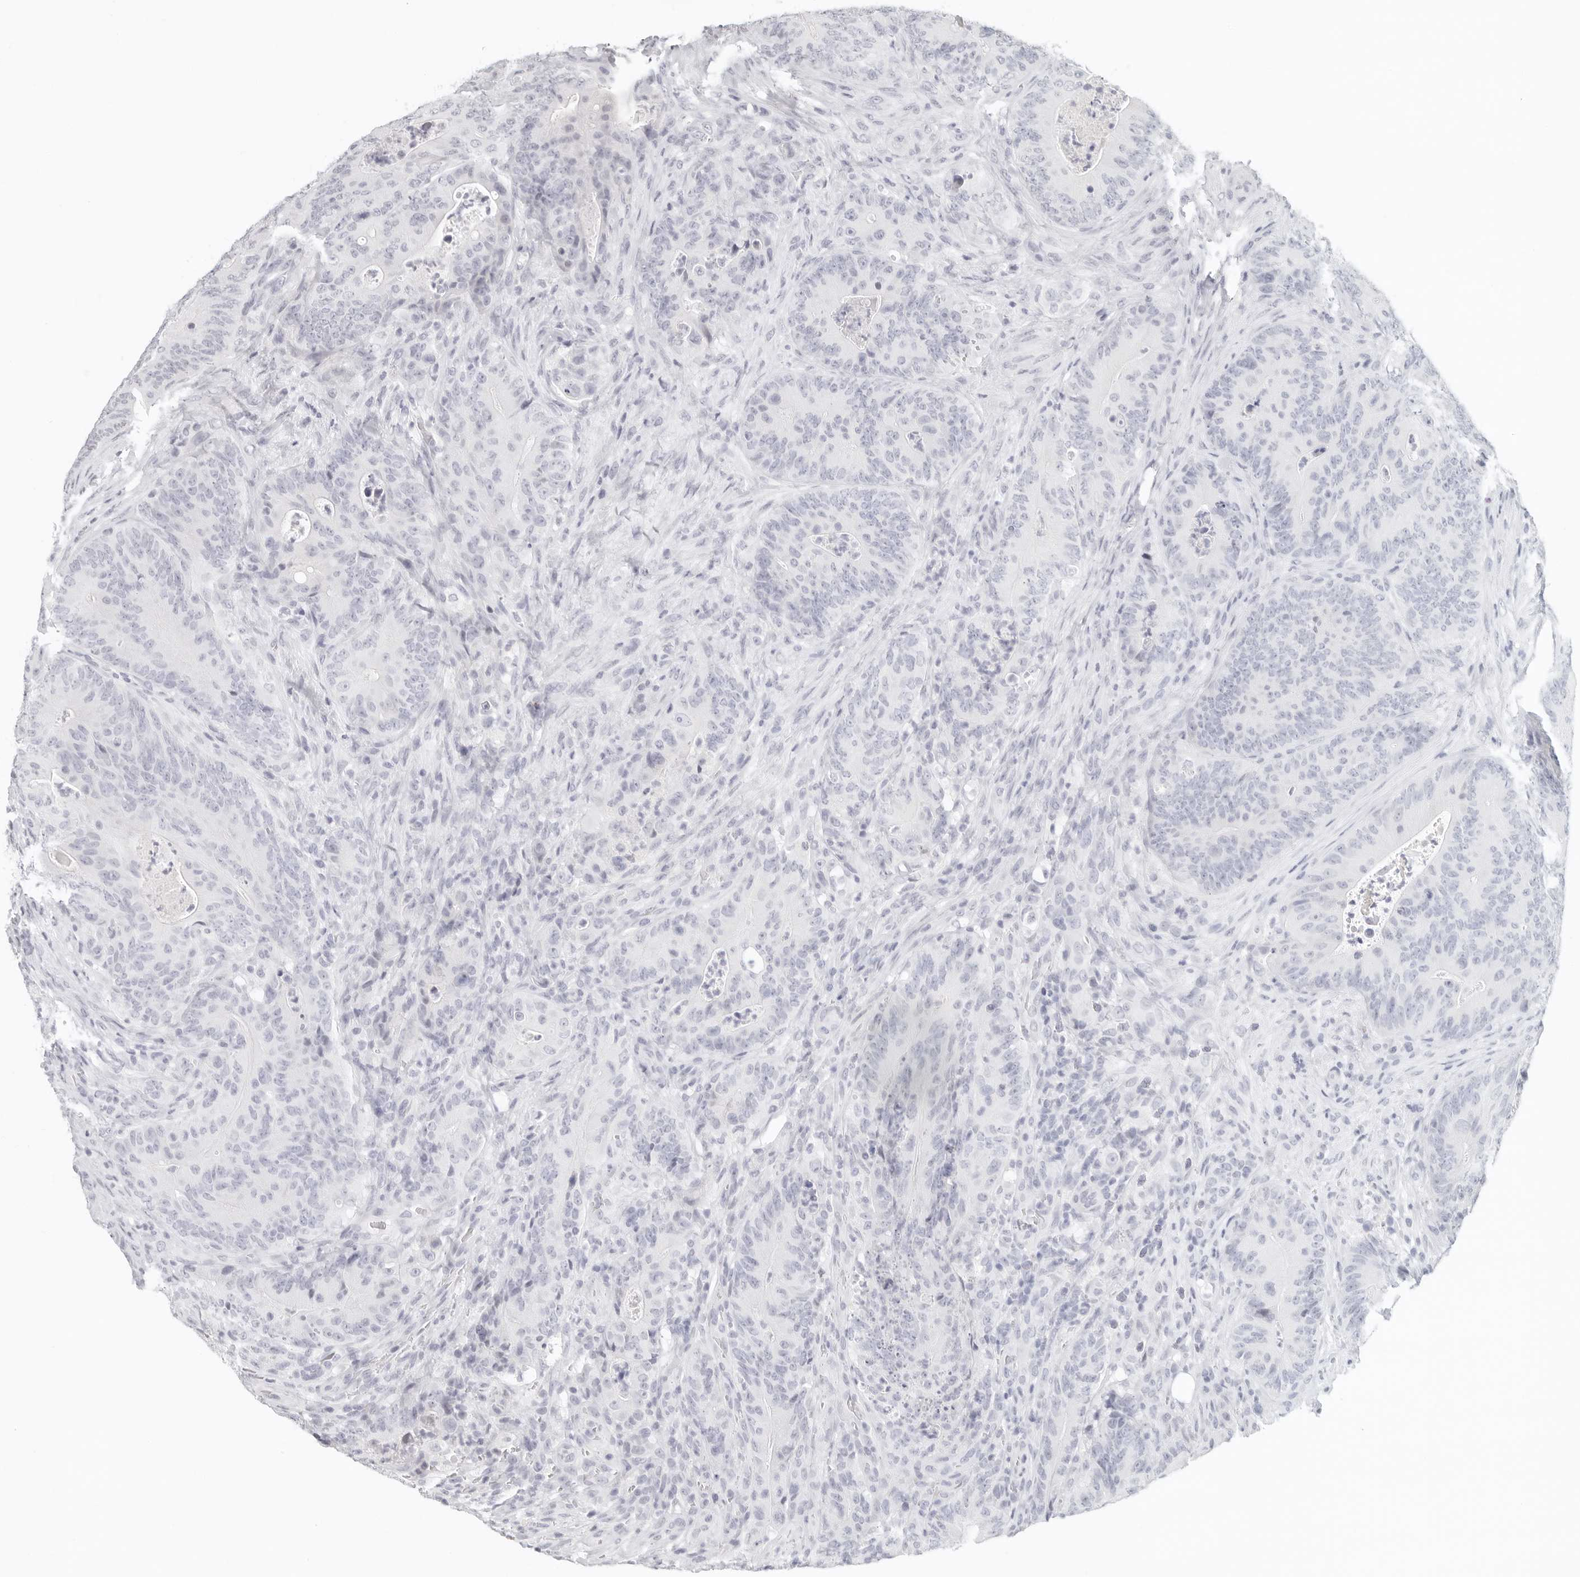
{"staining": {"intensity": "negative", "quantity": "none", "location": "none"}, "tissue": "colorectal cancer", "cell_type": "Tumor cells", "image_type": "cancer", "snomed": [{"axis": "morphology", "description": "Normal tissue, NOS"}, {"axis": "topography", "description": "Colon"}], "caption": "High power microscopy histopathology image of an immunohistochemistry histopathology image of colorectal cancer, revealing no significant positivity in tumor cells. (Stains: DAB immunohistochemistry with hematoxylin counter stain, Microscopy: brightfield microscopy at high magnification).", "gene": "GPBP1L1", "patient": {"sex": "female", "age": 82}}